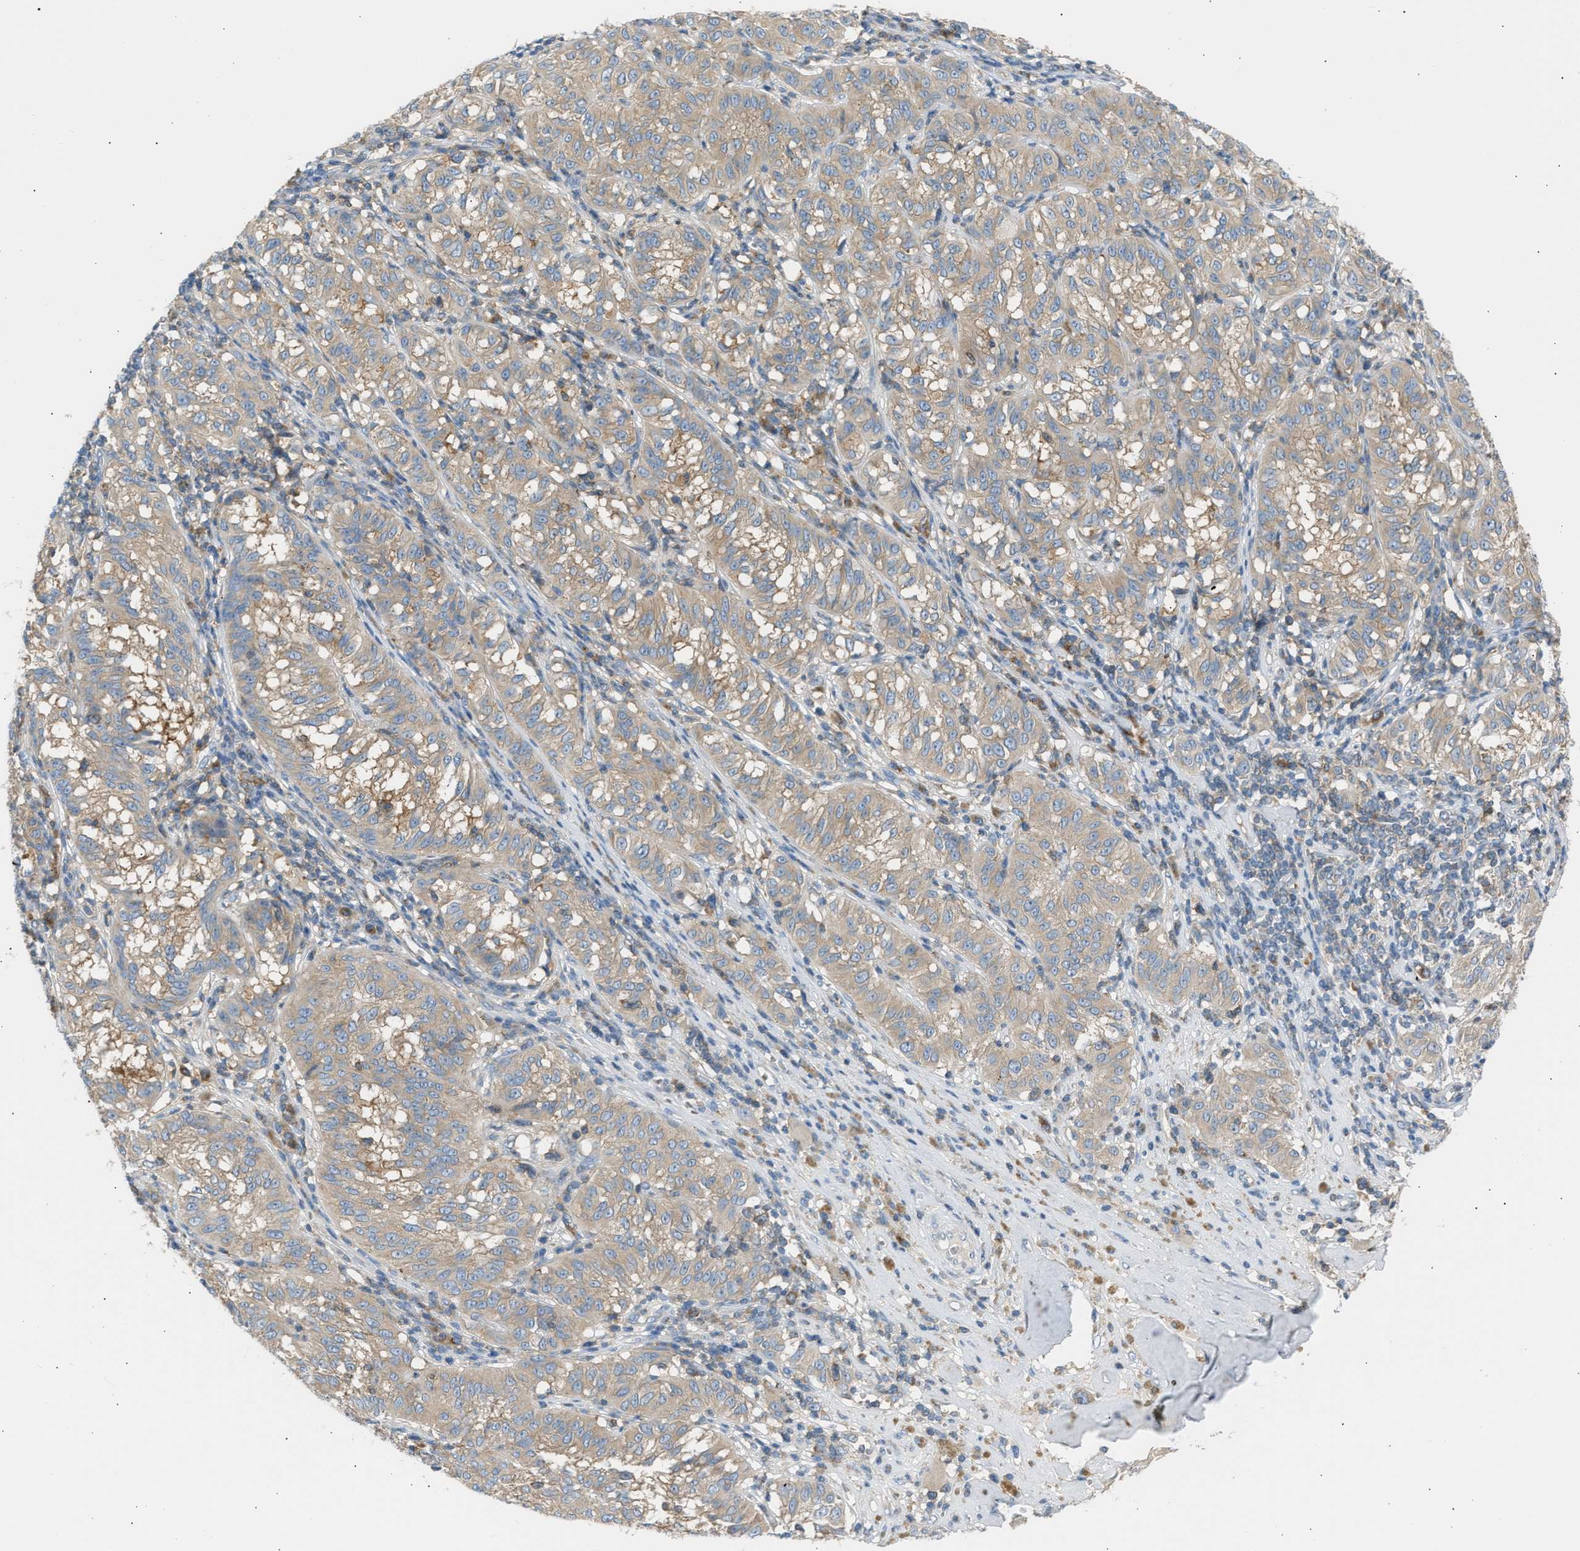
{"staining": {"intensity": "weak", "quantity": ">75%", "location": "cytoplasmic/membranous"}, "tissue": "melanoma", "cell_type": "Tumor cells", "image_type": "cancer", "snomed": [{"axis": "morphology", "description": "Malignant melanoma, NOS"}, {"axis": "topography", "description": "Skin"}], "caption": "Protein expression analysis of malignant melanoma displays weak cytoplasmic/membranous staining in about >75% of tumor cells. (DAB IHC, brown staining for protein, blue staining for nuclei).", "gene": "TRIM50", "patient": {"sex": "female", "age": 72}}